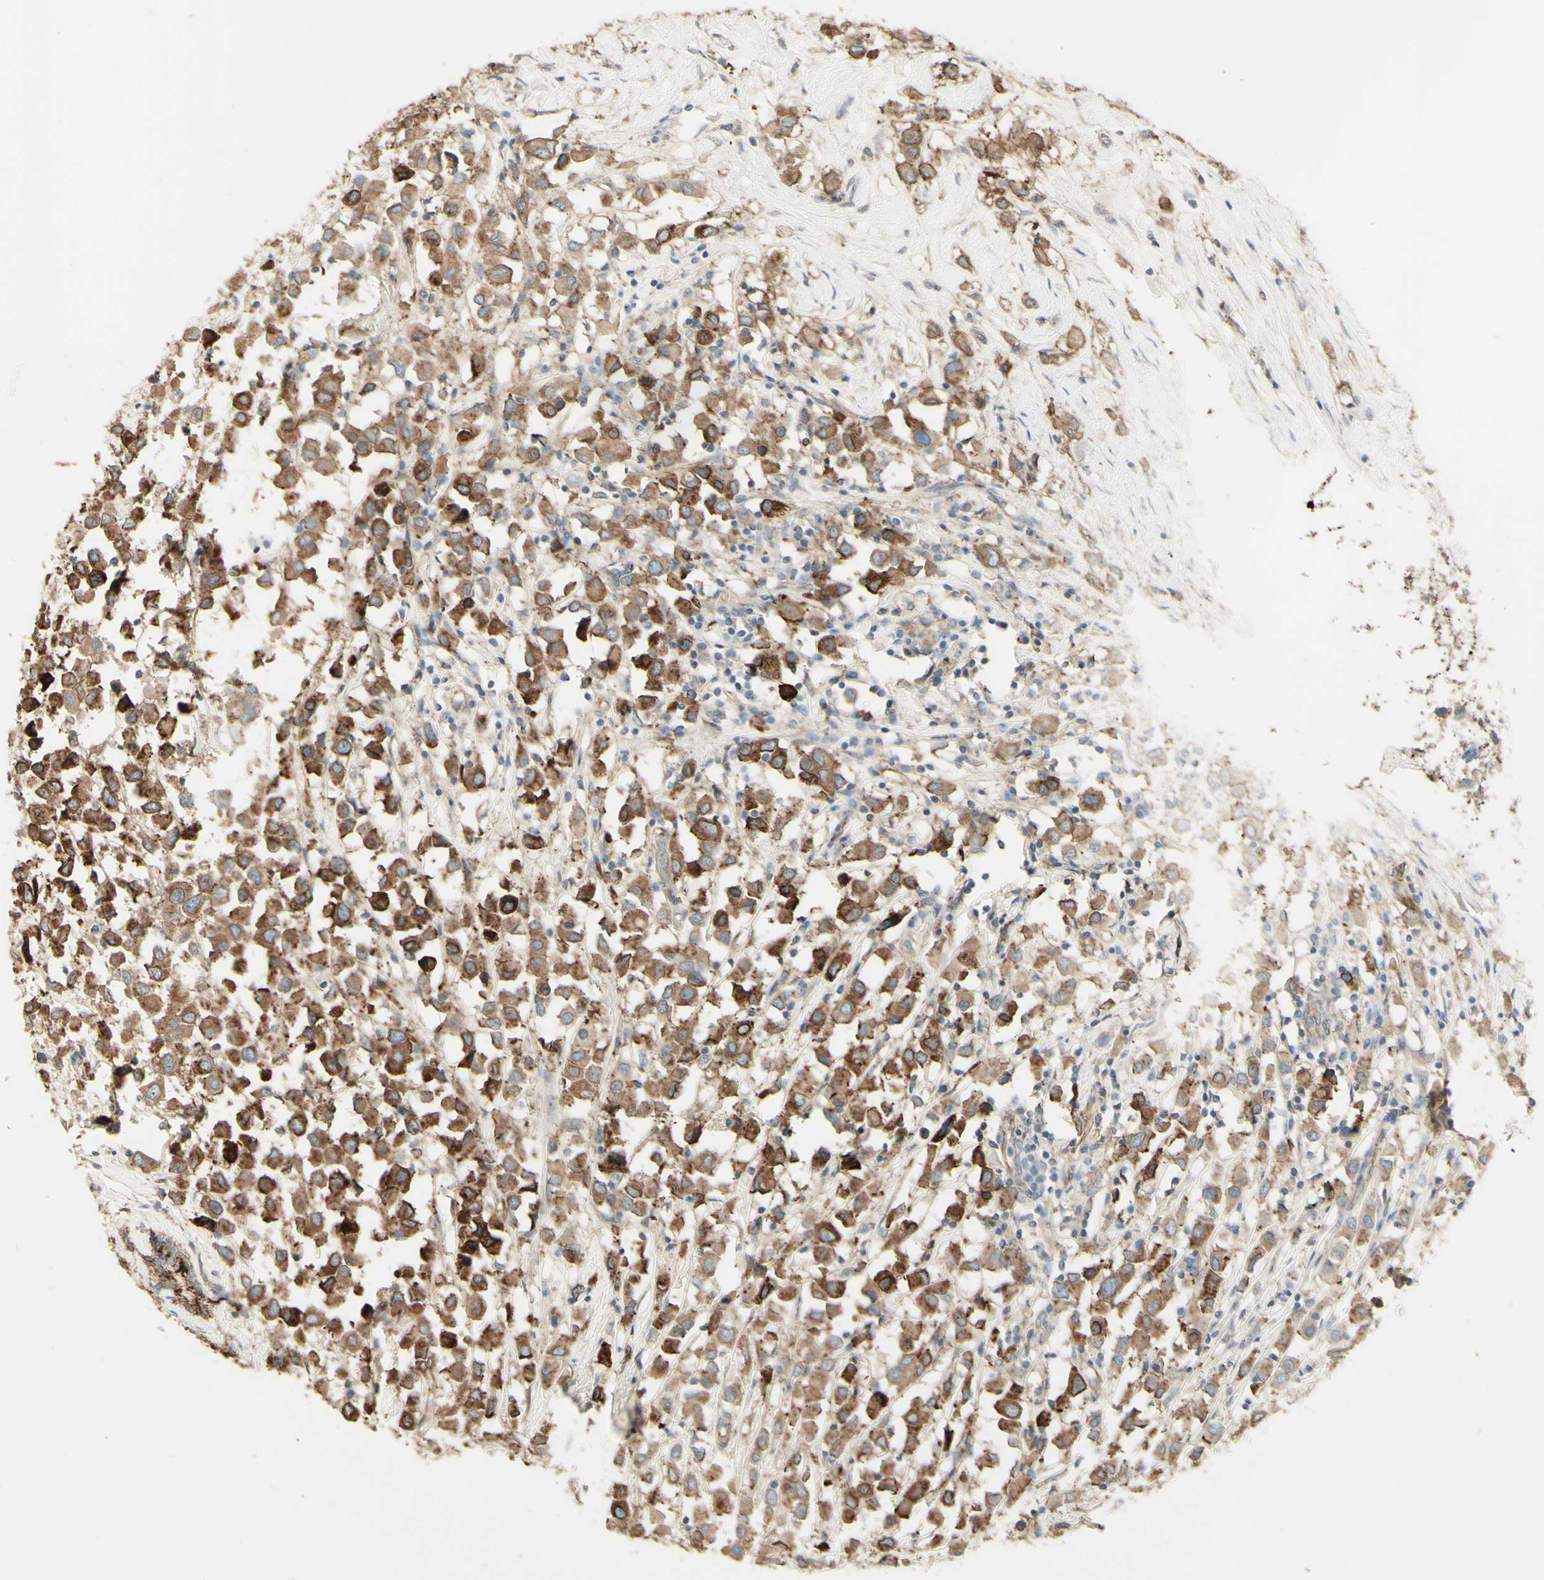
{"staining": {"intensity": "moderate", "quantity": ">75%", "location": "cytoplasmic/membranous"}, "tissue": "breast cancer", "cell_type": "Tumor cells", "image_type": "cancer", "snomed": [{"axis": "morphology", "description": "Duct carcinoma"}, {"axis": "topography", "description": "Breast"}], "caption": "Immunohistochemistry histopathology image of neoplastic tissue: intraductal carcinoma (breast) stained using immunohistochemistry displays medium levels of moderate protein expression localized specifically in the cytoplasmic/membranous of tumor cells, appearing as a cytoplasmic/membranous brown color.", "gene": "RNF149", "patient": {"sex": "female", "age": 61}}